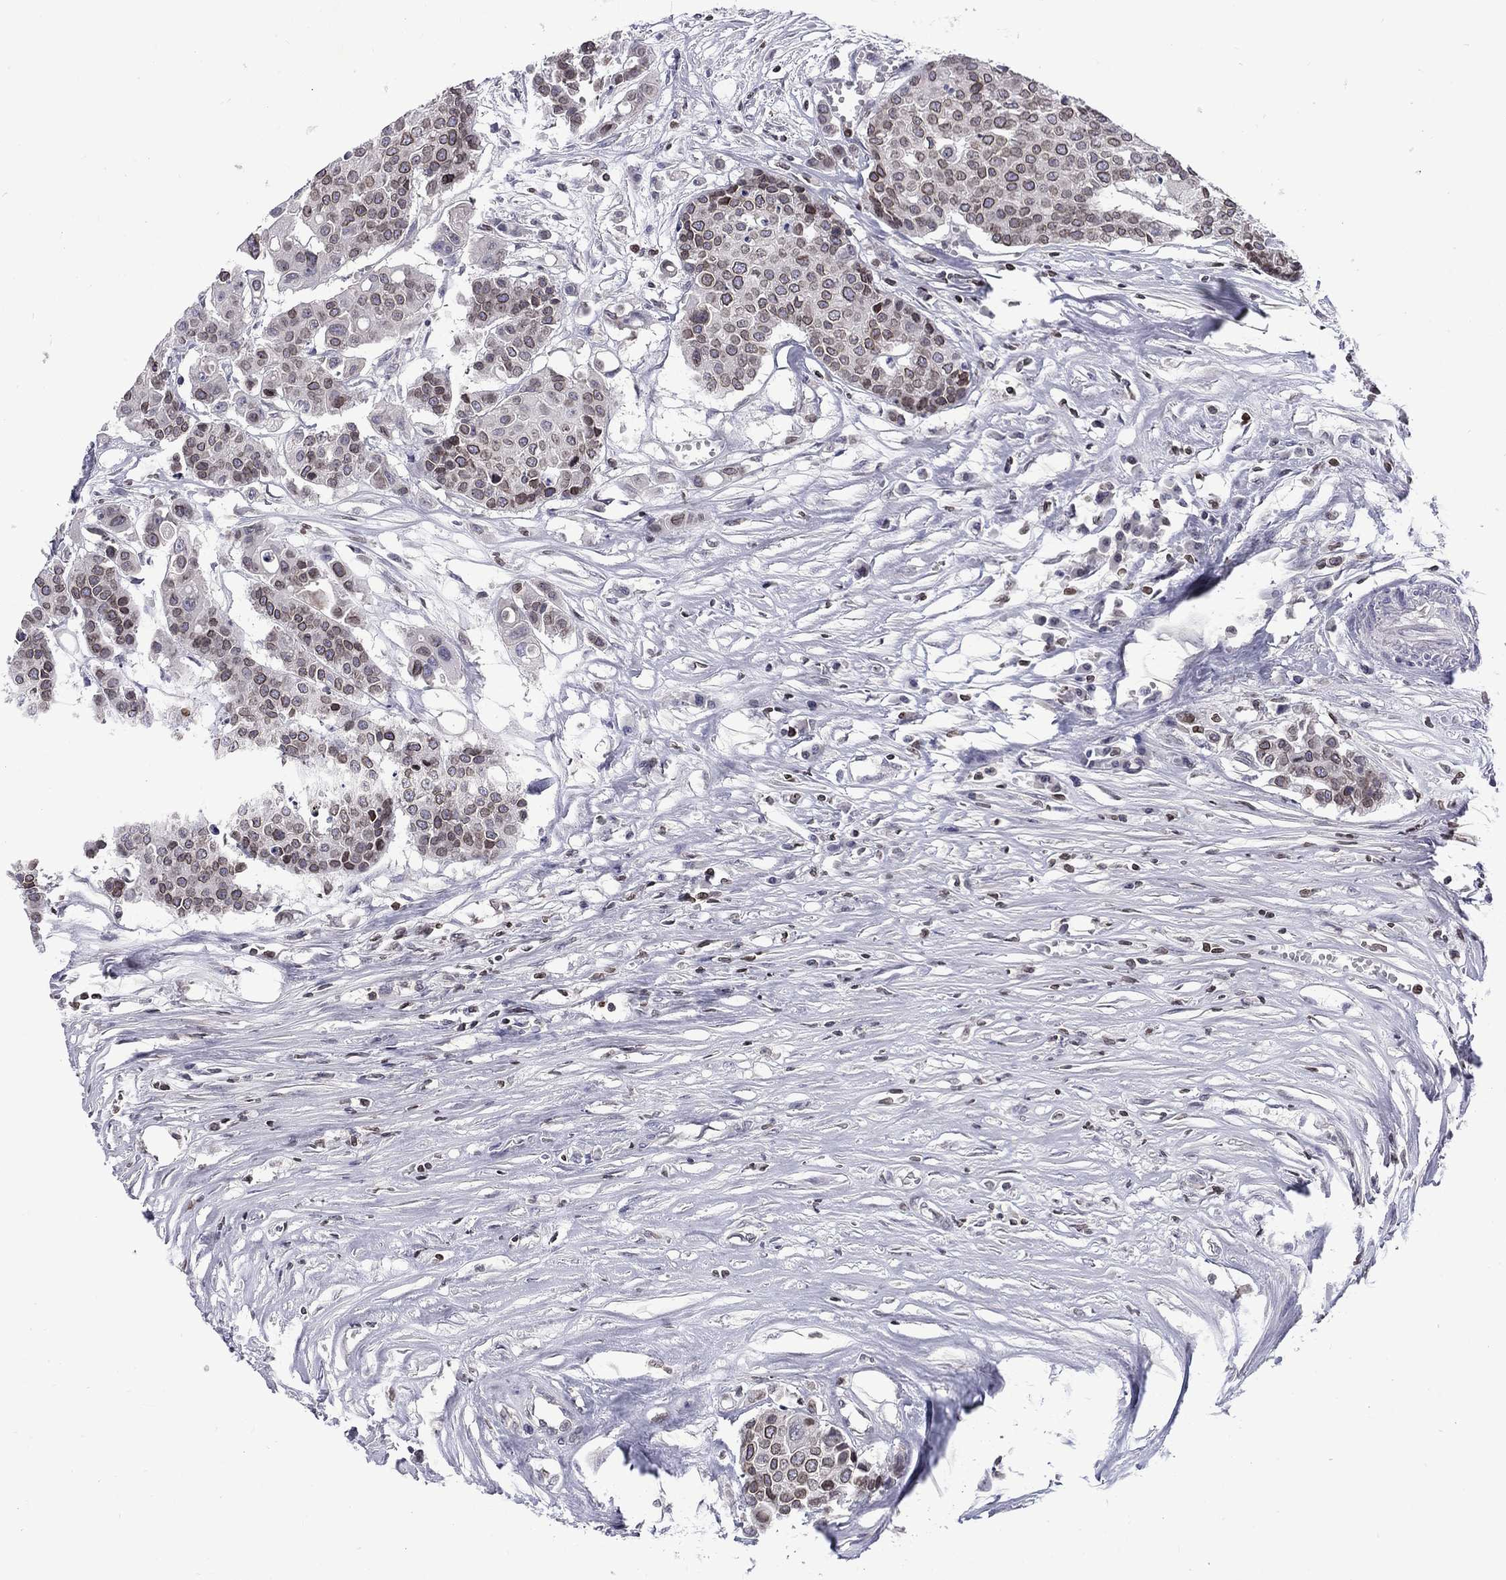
{"staining": {"intensity": "weak", "quantity": "<25%", "location": "nuclear"}, "tissue": "carcinoid", "cell_type": "Tumor cells", "image_type": "cancer", "snomed": [{"axis": "morphology", "description": "Carcinoid, malignant, NOS"}, {"axis": "topography", "description": "Colon"}], "caption": "Immunohistochemistry (IHC) photomicrograph of human carcinoid (malignant) stained for a protein (brown), which displays no positivity in tumor cells. The staining was performed using DAB to visualize the protein expression in brown, while the nuclei were stained in blue with hematoxylin (Magnification: 20x).", "gene": "SLA", "patient": {"sex": "male", "age": 81}}